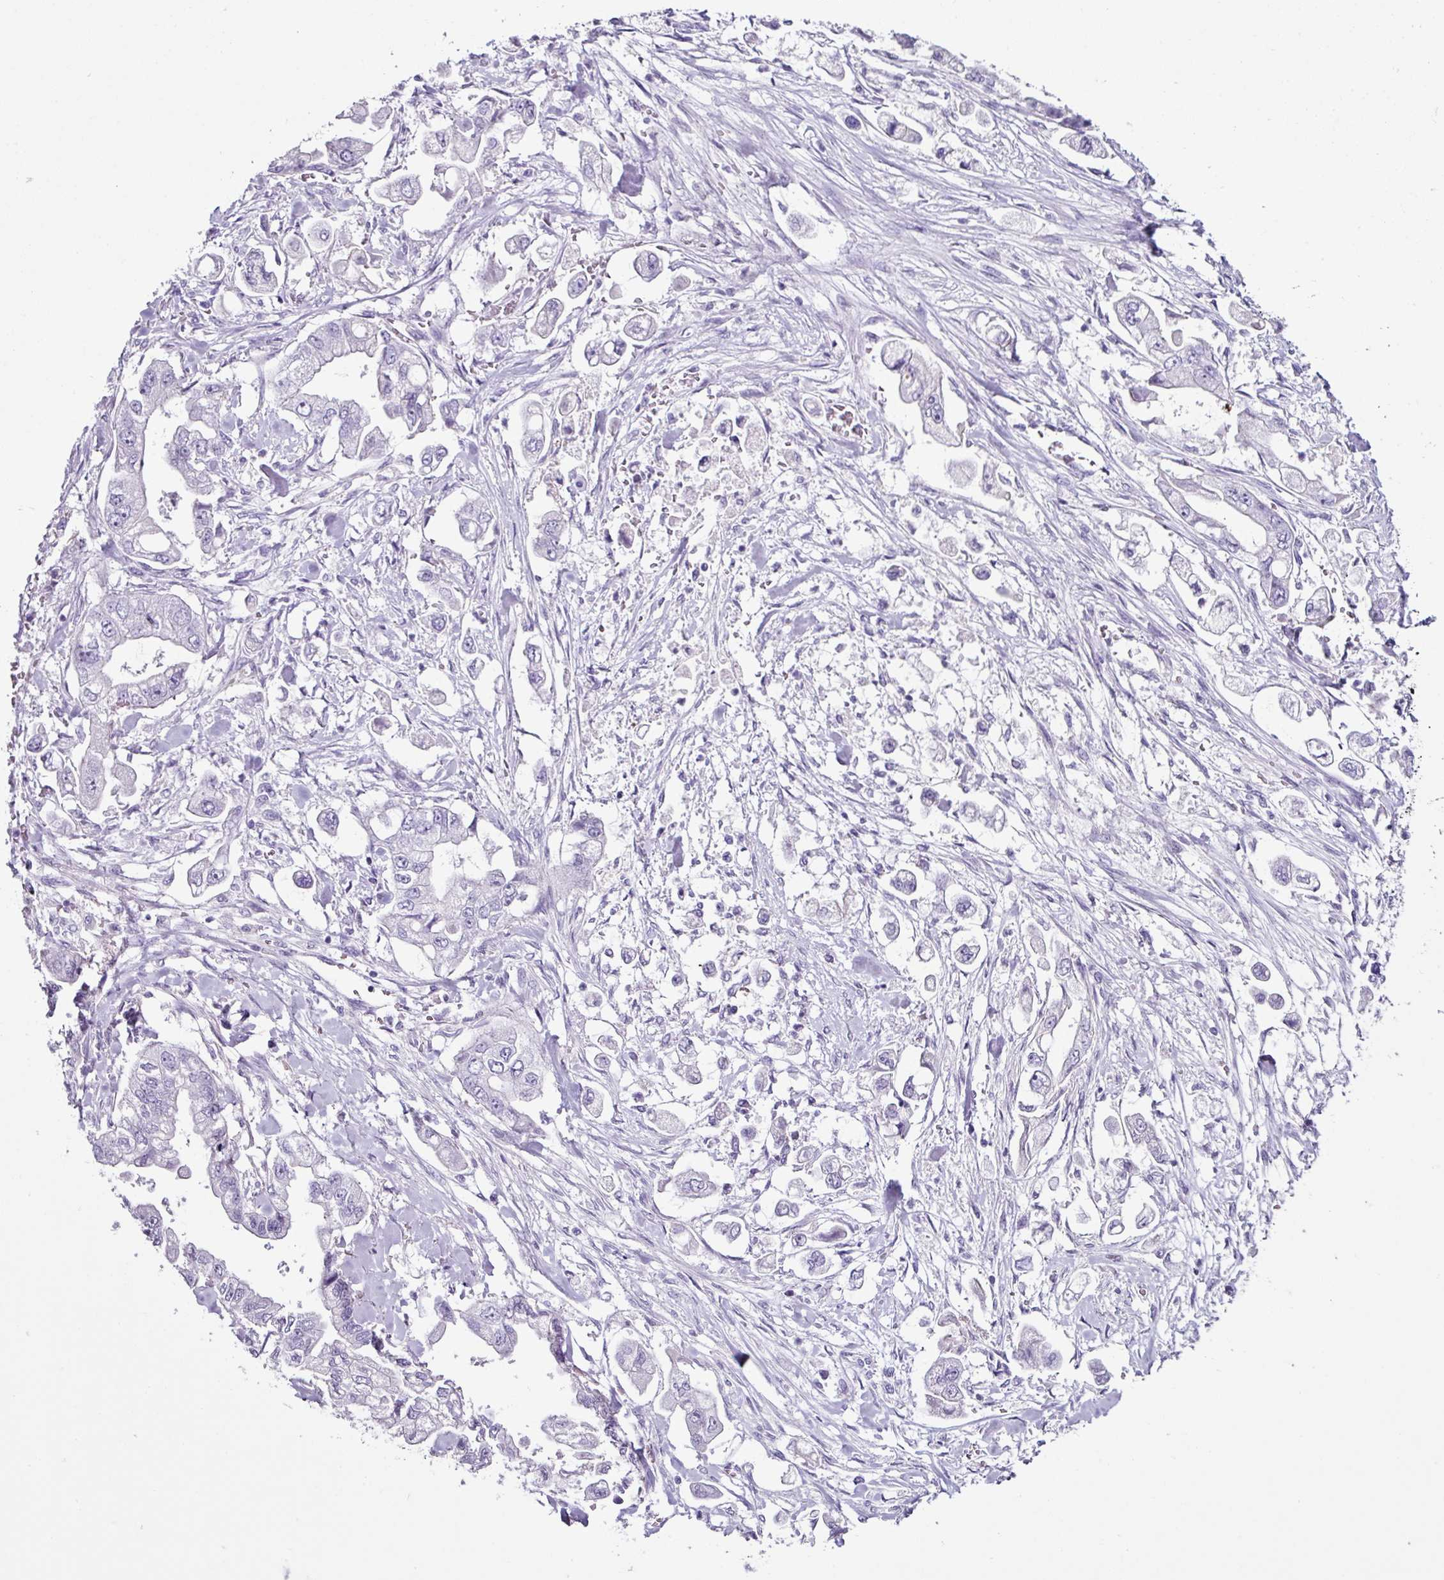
{"staining": {"intensity": "negative", "quantity": "none", "location": "none"}, "tissue": "stomach cancer", "cell_type": "Tumor cells", "image_type": "cancer", "snomed": [{"axis": "morphology", "description": "Adenocarcinoma, NOS"}, {"axis": "topography", "description": "Stomach"}], "caption": "This photomicrograph is of adenocarcinoma (stomach) stained with immunohistochemistry (IHC) to label a protein in brown with the nuclei are counter-stained blue. There is no expression in tumor cells.", "gene": "GLP2R", "patient": {"sex": "male", "age": 62}}